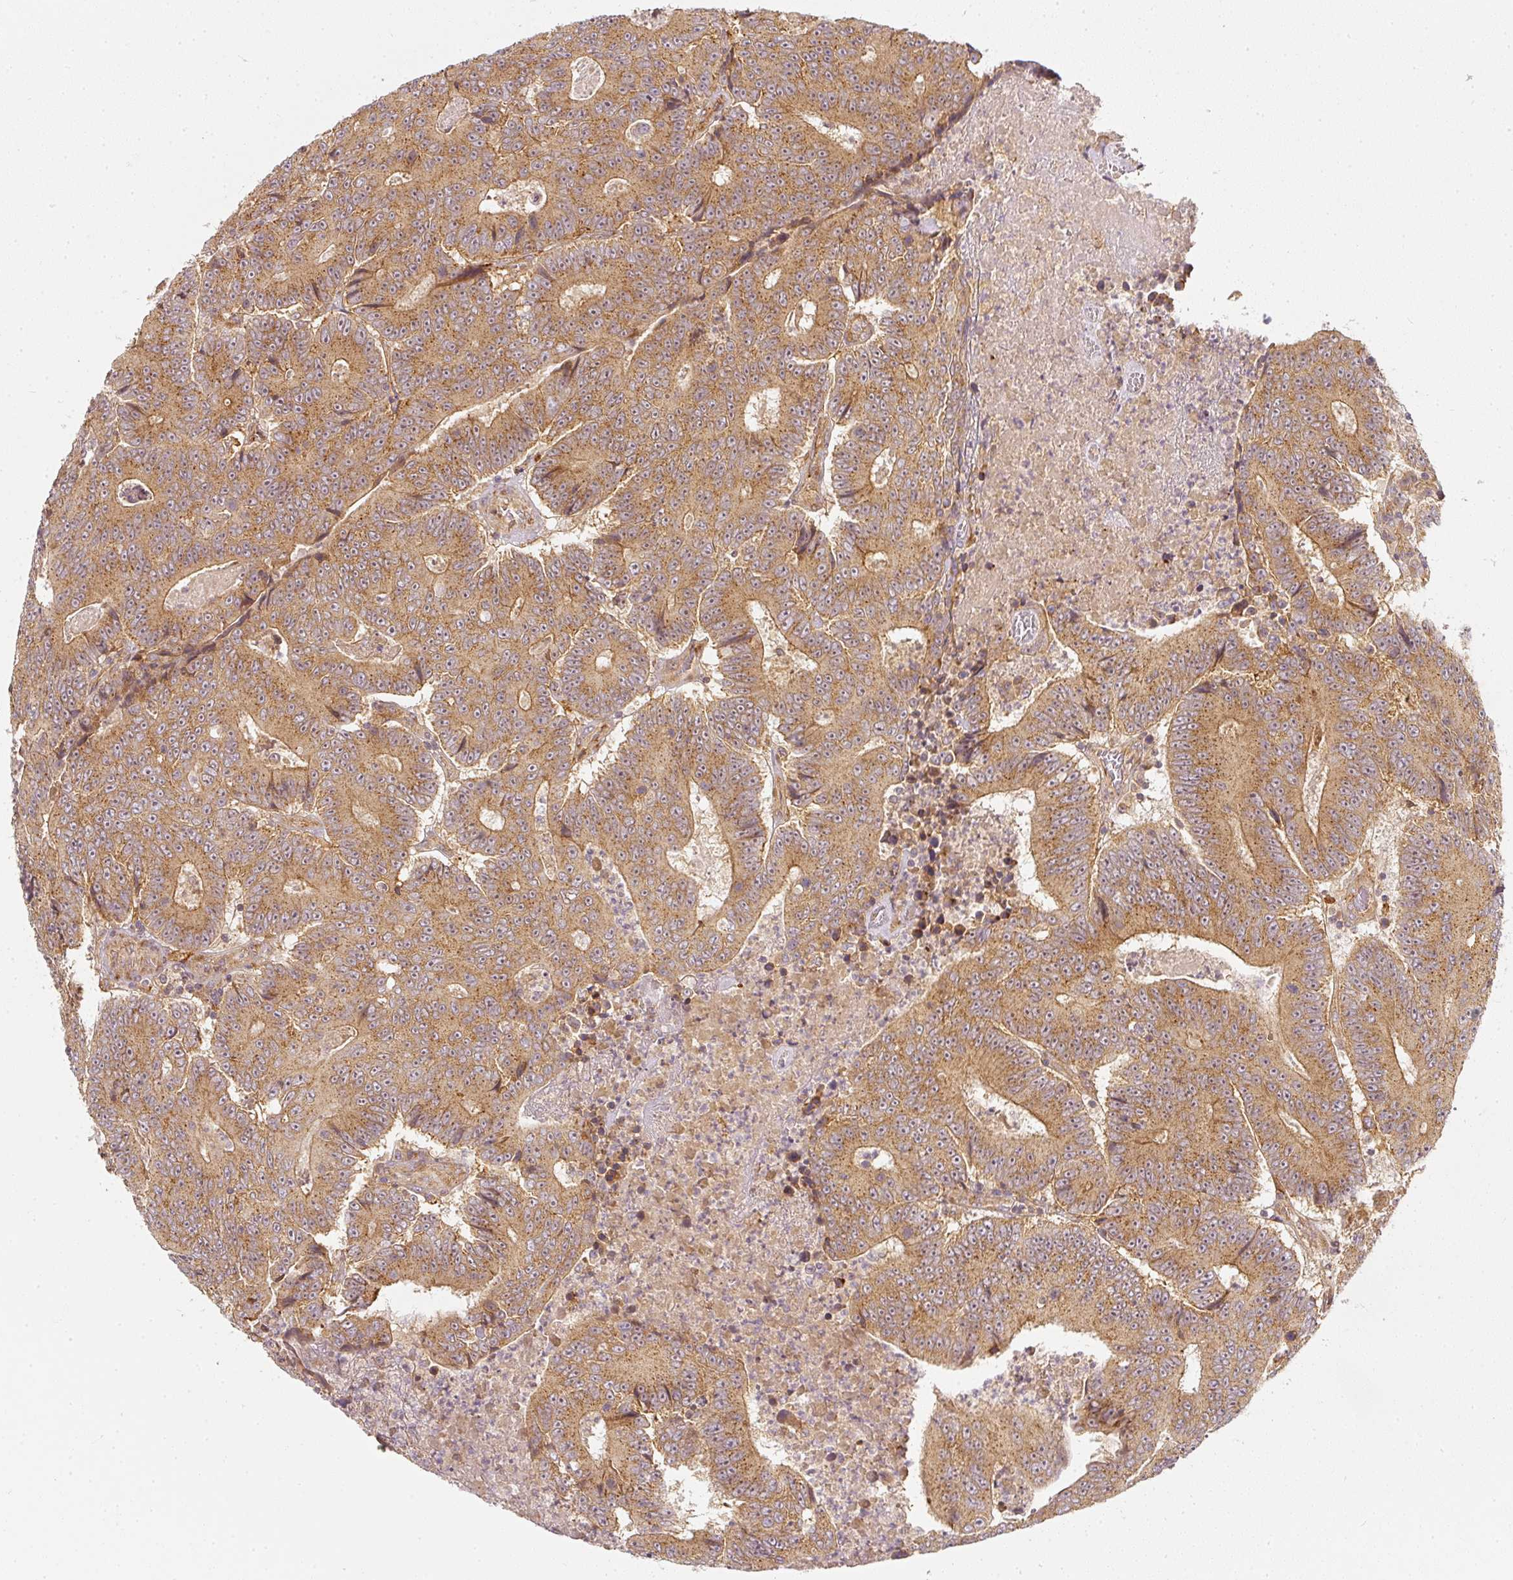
{"staining": {"intensity": "moderate", "quantity": ">75%", "location": "cytoplasmic/membranous"}, "tissue": "colorectal cancer", "cell_type": "Tumor cells", "image_type": "cancer", "snomed": [{"axis": "morphology", "description": "Adenocarcinoma, NOS"}, {"axis": "topography", "description": "Colon"}], "caption": "The immunohistochemical stain labels moderate cytoplasmic/membranous expression in tumor cells of colorectal adenocarcinoma tissue. The protein is shown in brown color, while the nuclei are stained blue.", "gene": "ZNF580", "patient": {"sex": "male", "age": 83}}